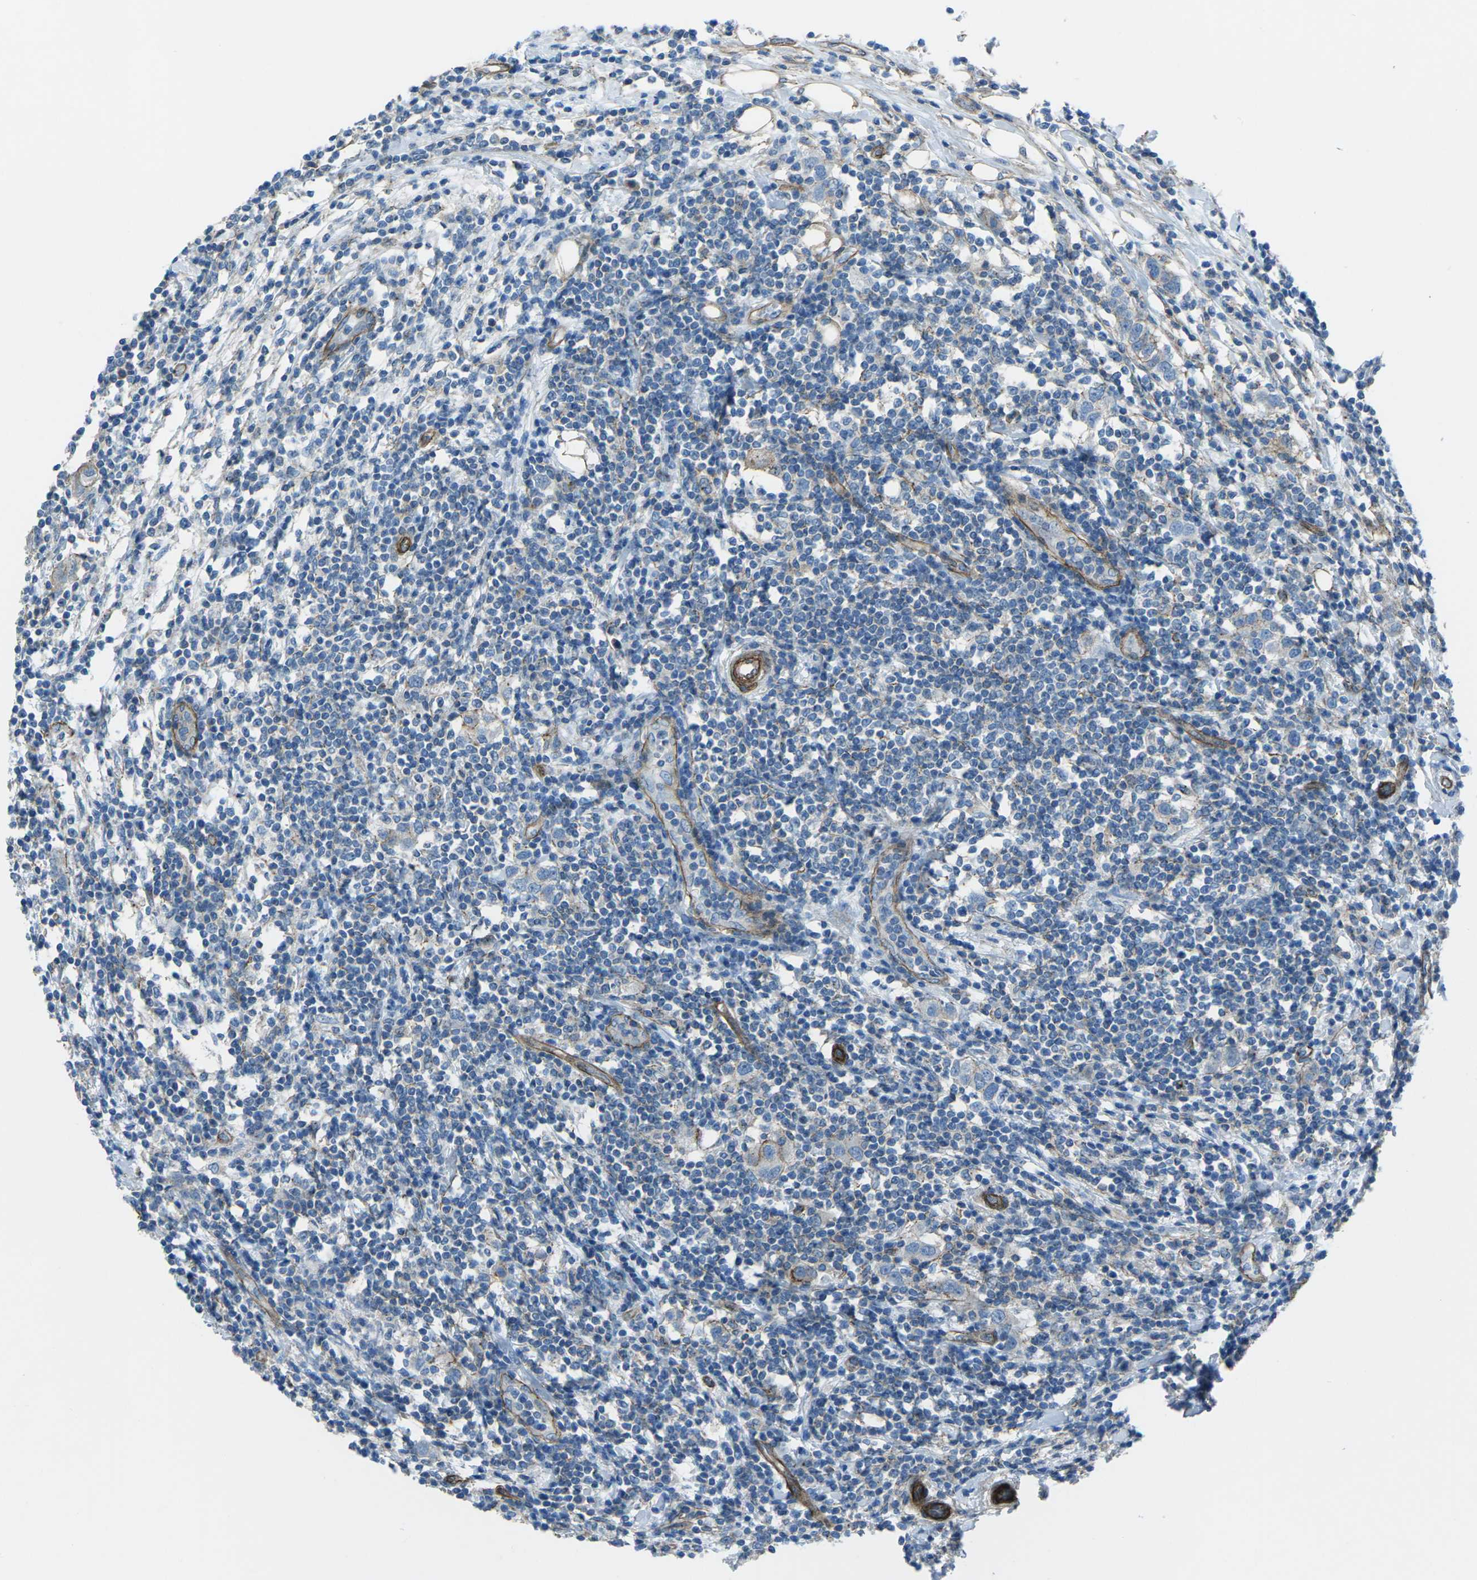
{"staining": {"intensity": "negative", "quantity": "none", "location": "none"}, "tissue": "breast cancer", "cell_type": "Tumor cells", "image_type": "cancer", "snomed": [{"axis": "morphology", "description": "Duct carcinoma"}, {"axis": "topography", "description": "Breast"}], "caption": "Immunohistochemical staining of human breast cancer displays no significant expression in tumor cells. Brightfield microscopy of immunohistochemistry (IHC) stained with DAB (3,3'-diaminobenzidine) (brown) and hematoxylin (blue), captured at high magnification.", "gene": "UTRN", "patient": {"sex": "female", "age": 50}}